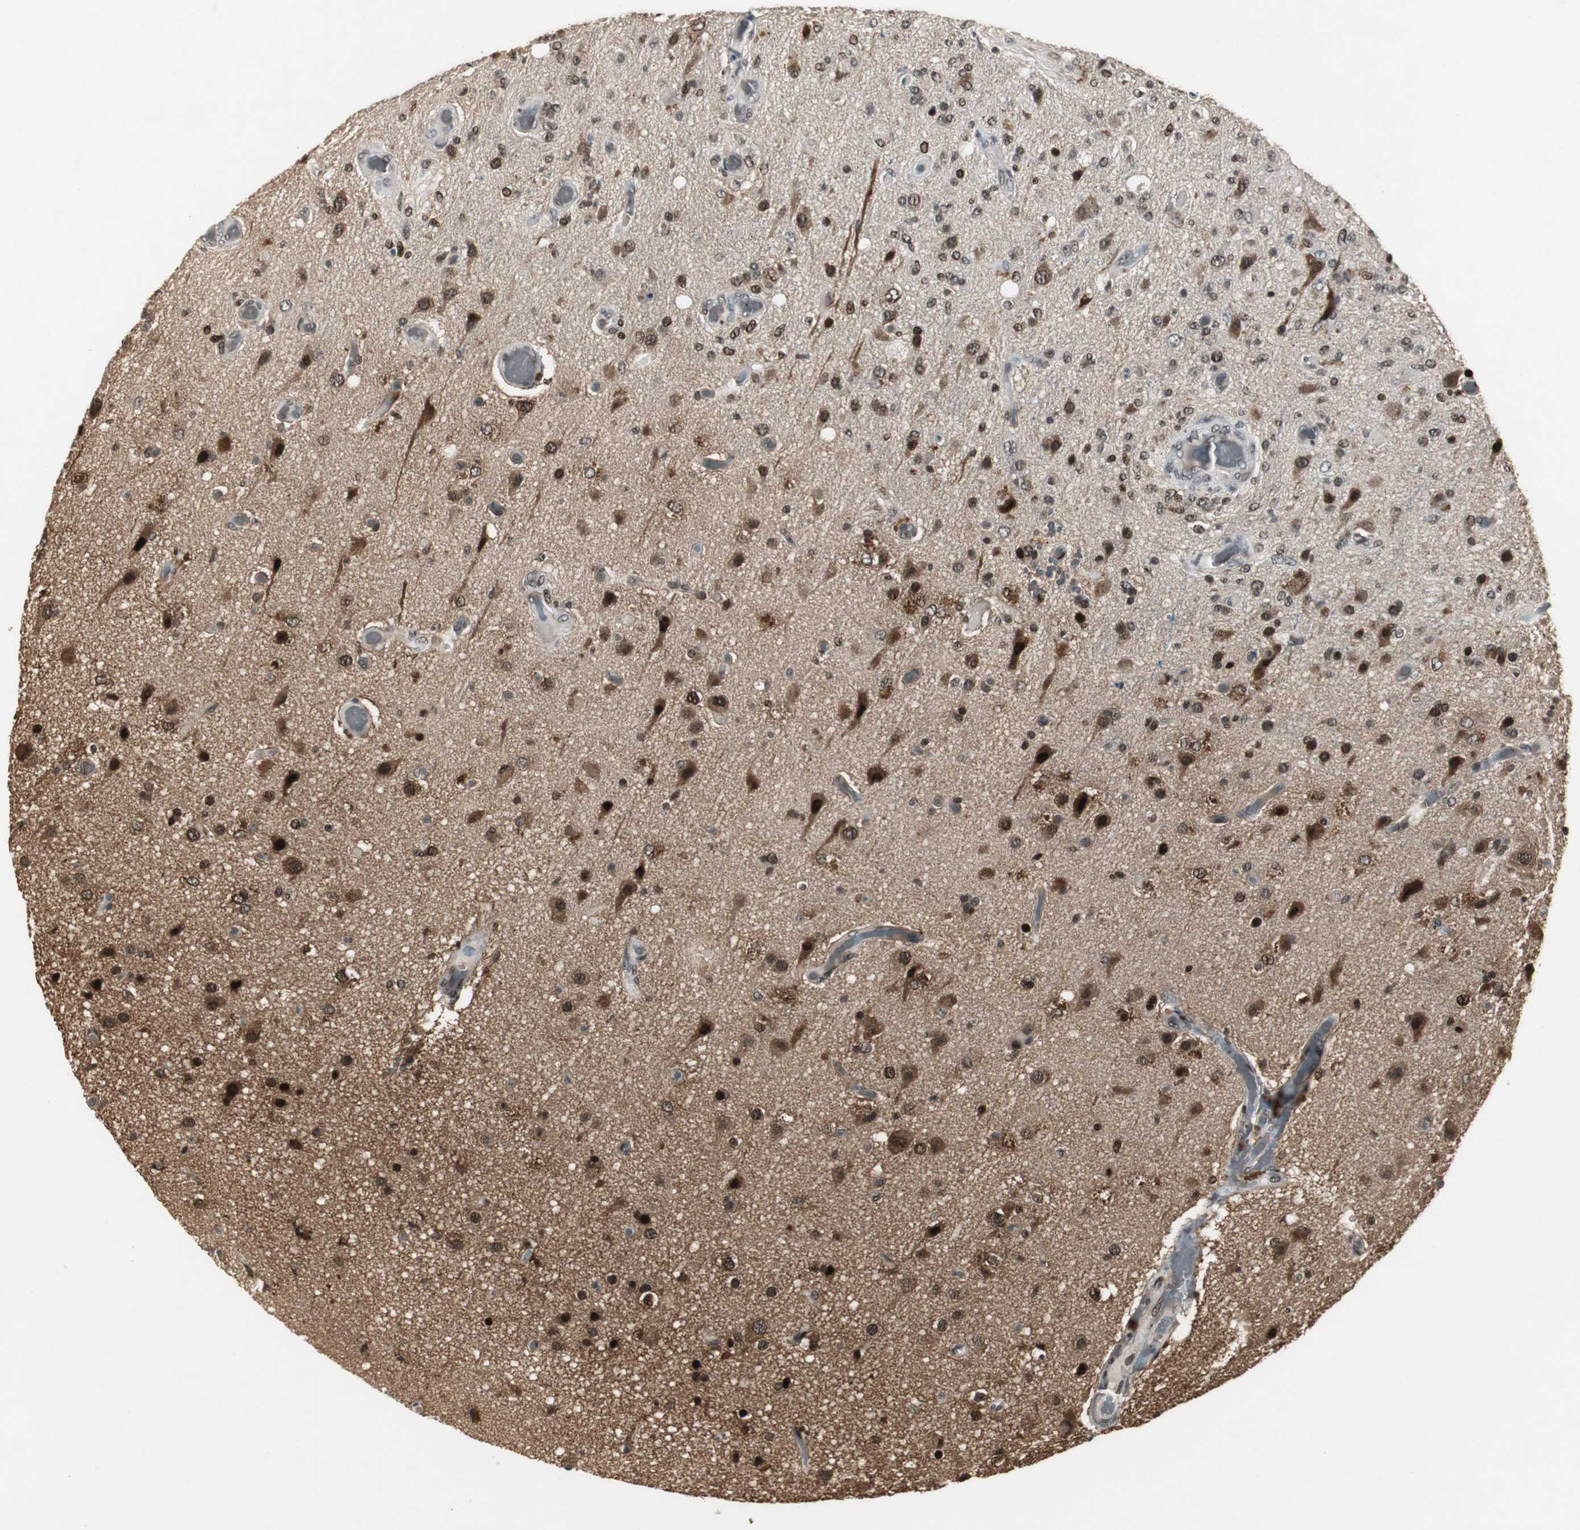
{"staining": {"intensity": "moderate", "quantity": ">75%", "location": "cytoplasmic/membranous,nuclear"}, "tissue": "glioma", "cell_type": "Tumor cells", "image_type": "cancer", "snomed": [{"axis": "morphology", "description": "Normal tissue, NOS"}, {"axis": "morphology", "description": "Glioma, malignant, High grade"}, {"axis": "topography", "description": "Cerebral cortex"}], "caption": "Protein staining displays moderate cytoplasmic/membranous and nuclear expression in about >75% of tumor cells in glioma.", "gene": "TAF5", "patient": {"sex": "male", "age": 77}}